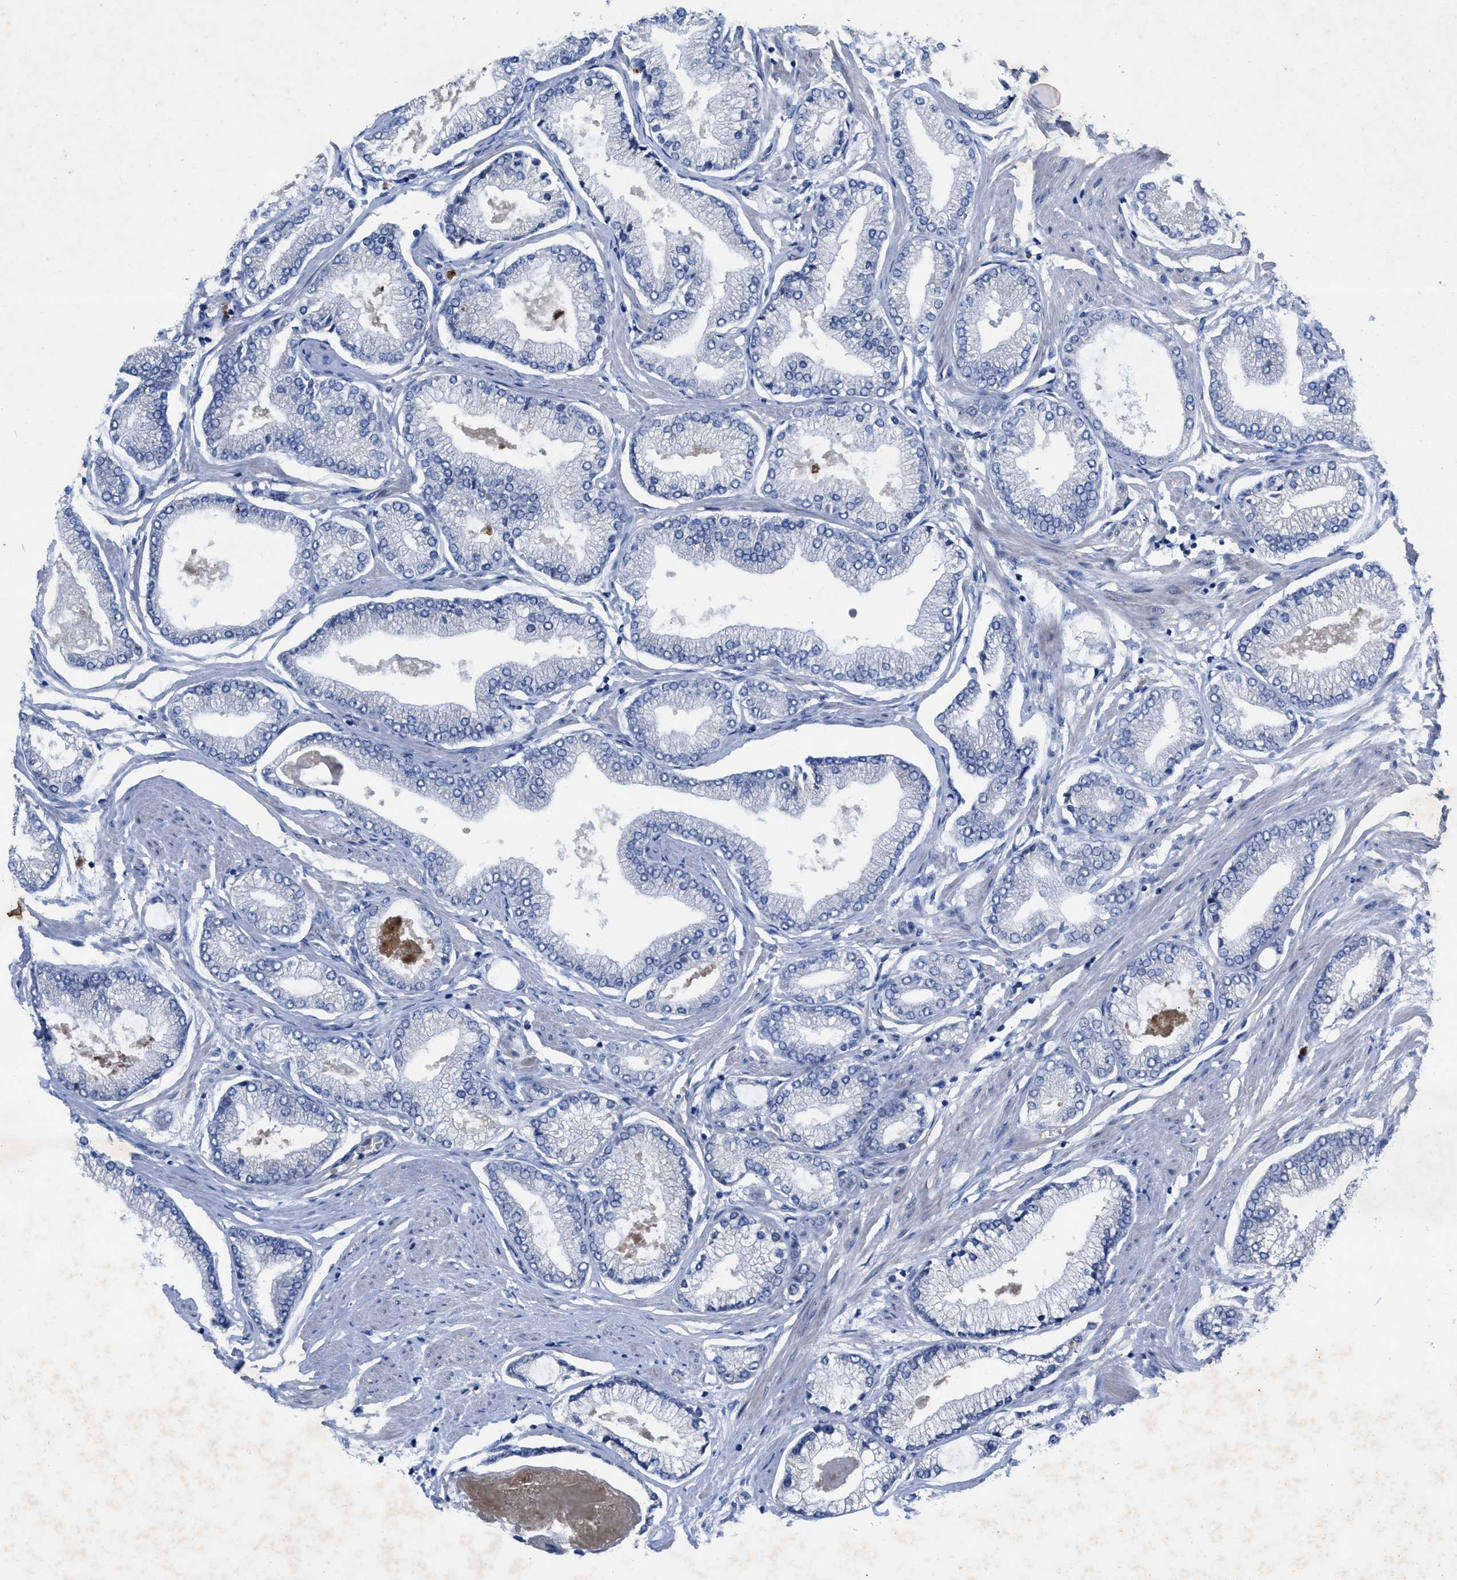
{"staining": {"intensity": "negative", "quantity": "none", "location": "none"}, "tissue": "prostate cancer", "cell_type": "Tumor cells", "image_type": "cancer", "snomed": [{"axis": "morphology", "description": "Adenocarcinoma, High grade"}, {"axis": "topography", "description": "Prostate"}], "caption": "Prostate cancer was stained to show a protein in brown. There is no significant expression in tumor cells.", "gene": "NDEL1", "patient": {"sex": "male", "age": 61}}